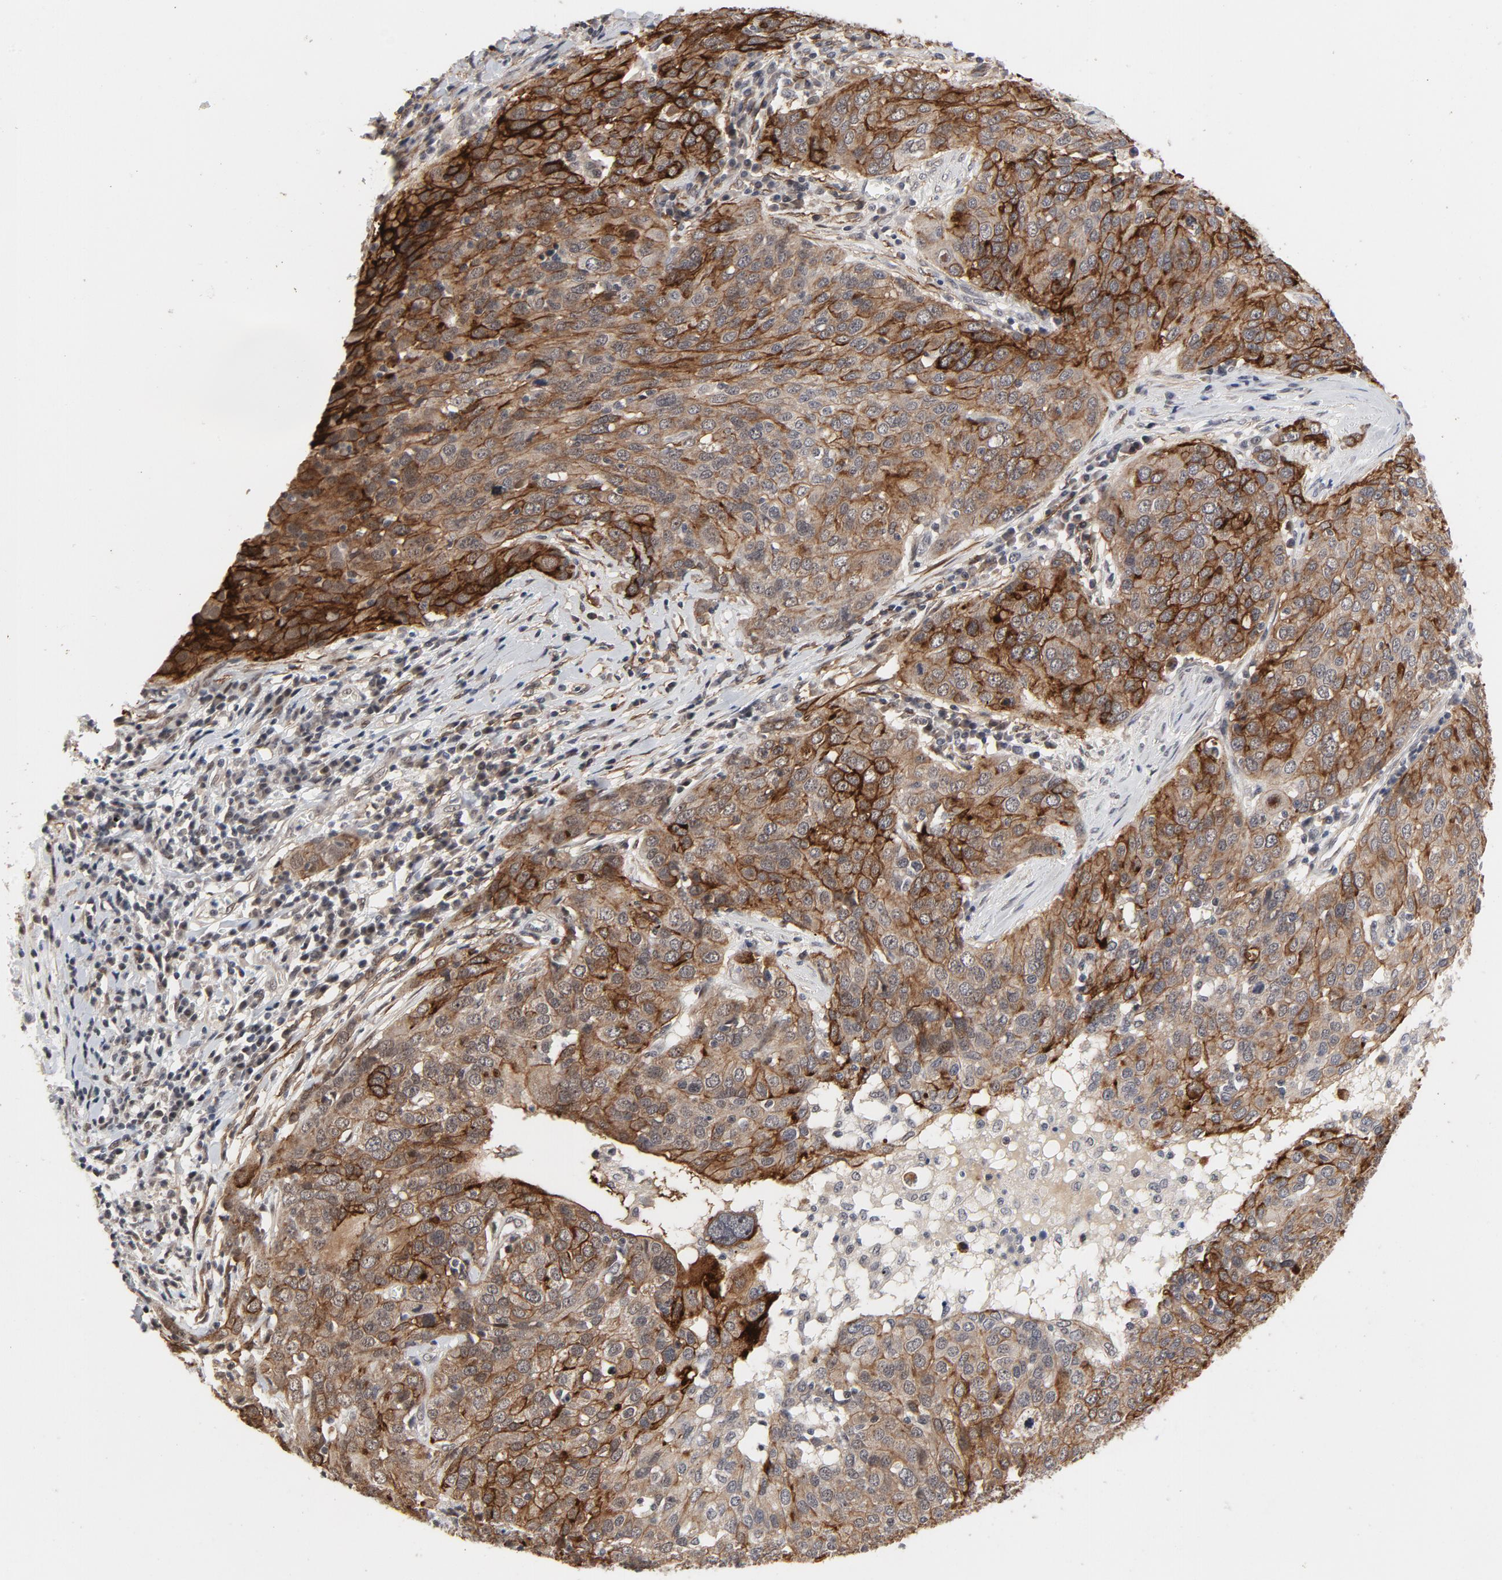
{"staining": {"intensity": "strong", "quantity": ">75%", "location": "cytoplasmic/membranous"}, "tissue": "ovarian cancer", "cell_type": "Tumor cells", "image_type": "cancer", "snomed": [{"axis": "morphology", "description": "Carcinoma, endometroid"}, {"axis": "topography", "description": "Ovary"}], "caption": "IHC staining of endometroid carcinoma (ovarian), which demonstrates high levels of strong cytoplasmic/membranous positivity in about >75% of tumor cells indicating strong cytoplasmic/membranous protein positivity. The staining was performed using DAB (brown) for protein detection and nuclei were counterstained in hematoxylin (blue).", "gene": "ZKSCAN8", "patient": {"sex": "female", "age": 50}}